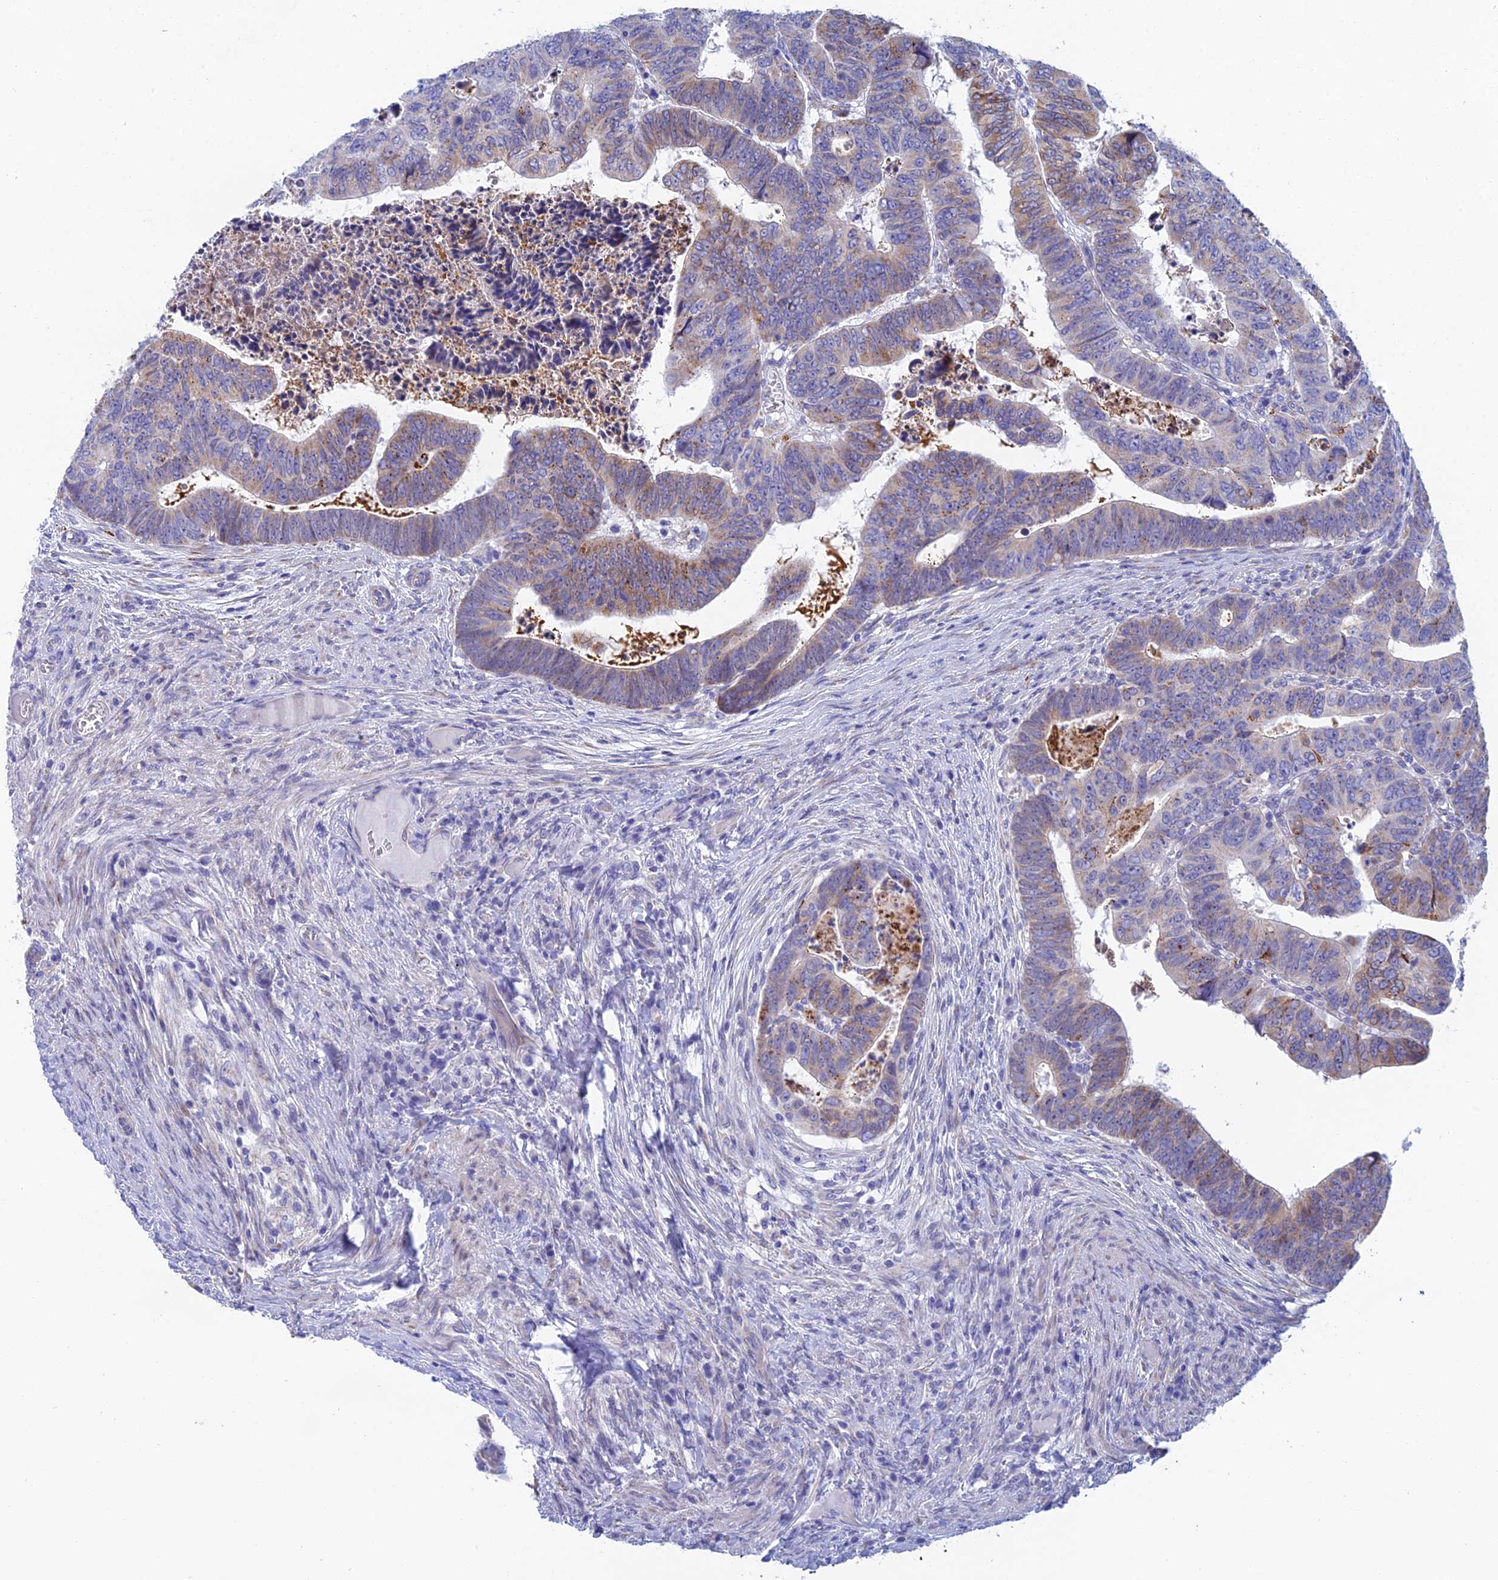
{"staining": {"intensity": "moderate", "quantity": "25%-75%", "location": "cytoplasmic/membranous"}, "tissue": "colorectal cancer", "cell_type": "Tumor cells", "image_type": "cancer", "snomed": [{"axis": "morphology", "description": "Normal tissue, NOS"}, {"axis": "morphology", "description": "Adenocarcinoma, NOS"}, {"axis": "topography", "description": "Rectum"}], "caption": "DAB immunohistochemical staining of adenocarcinoma (colorectal) reveals moderate cytoplasmic/membranous protein staining in approximately 25%-75% of tumor cells. (IHC, brightfield microscopy, high magnification).", "gene": "CFAP210", "patient": {"sex": "female", "age": 65}}